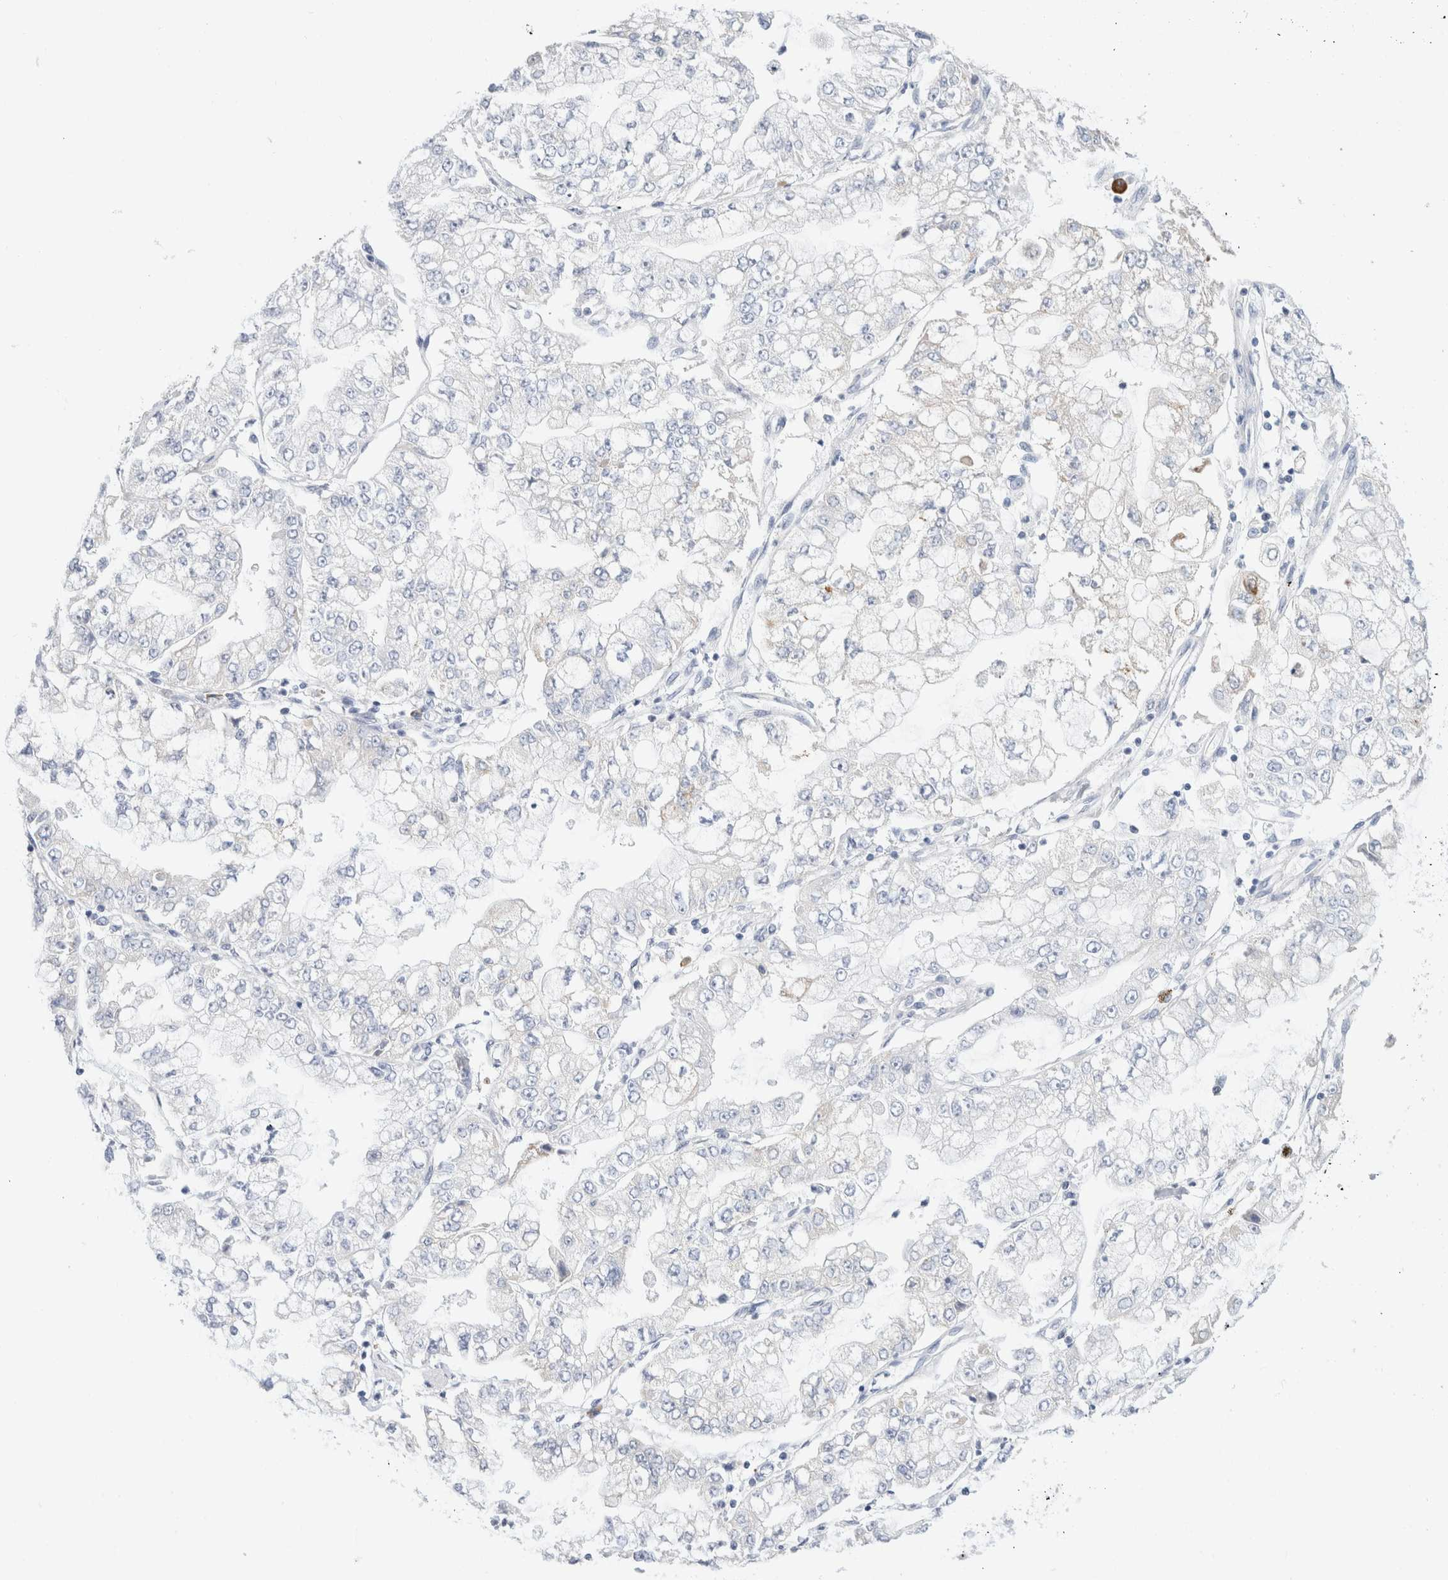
{"staining": {"intensity": "negative", "quantity": "none", "location": "none"}, "tissue": "stomach cancer", "cell_type": "Tumor cells", "image_type": "cancer", "snomed": [{"axis": "morphology", "description": "Adenocarcinoma, NOS"}, {"axis": "topography", "description": "Stomach"}], "caption": "Tumor cells show no significant protein expression in stomach cancer.", "gene": "GADD45G", "patient": {"sex": "male", "age": 76}}